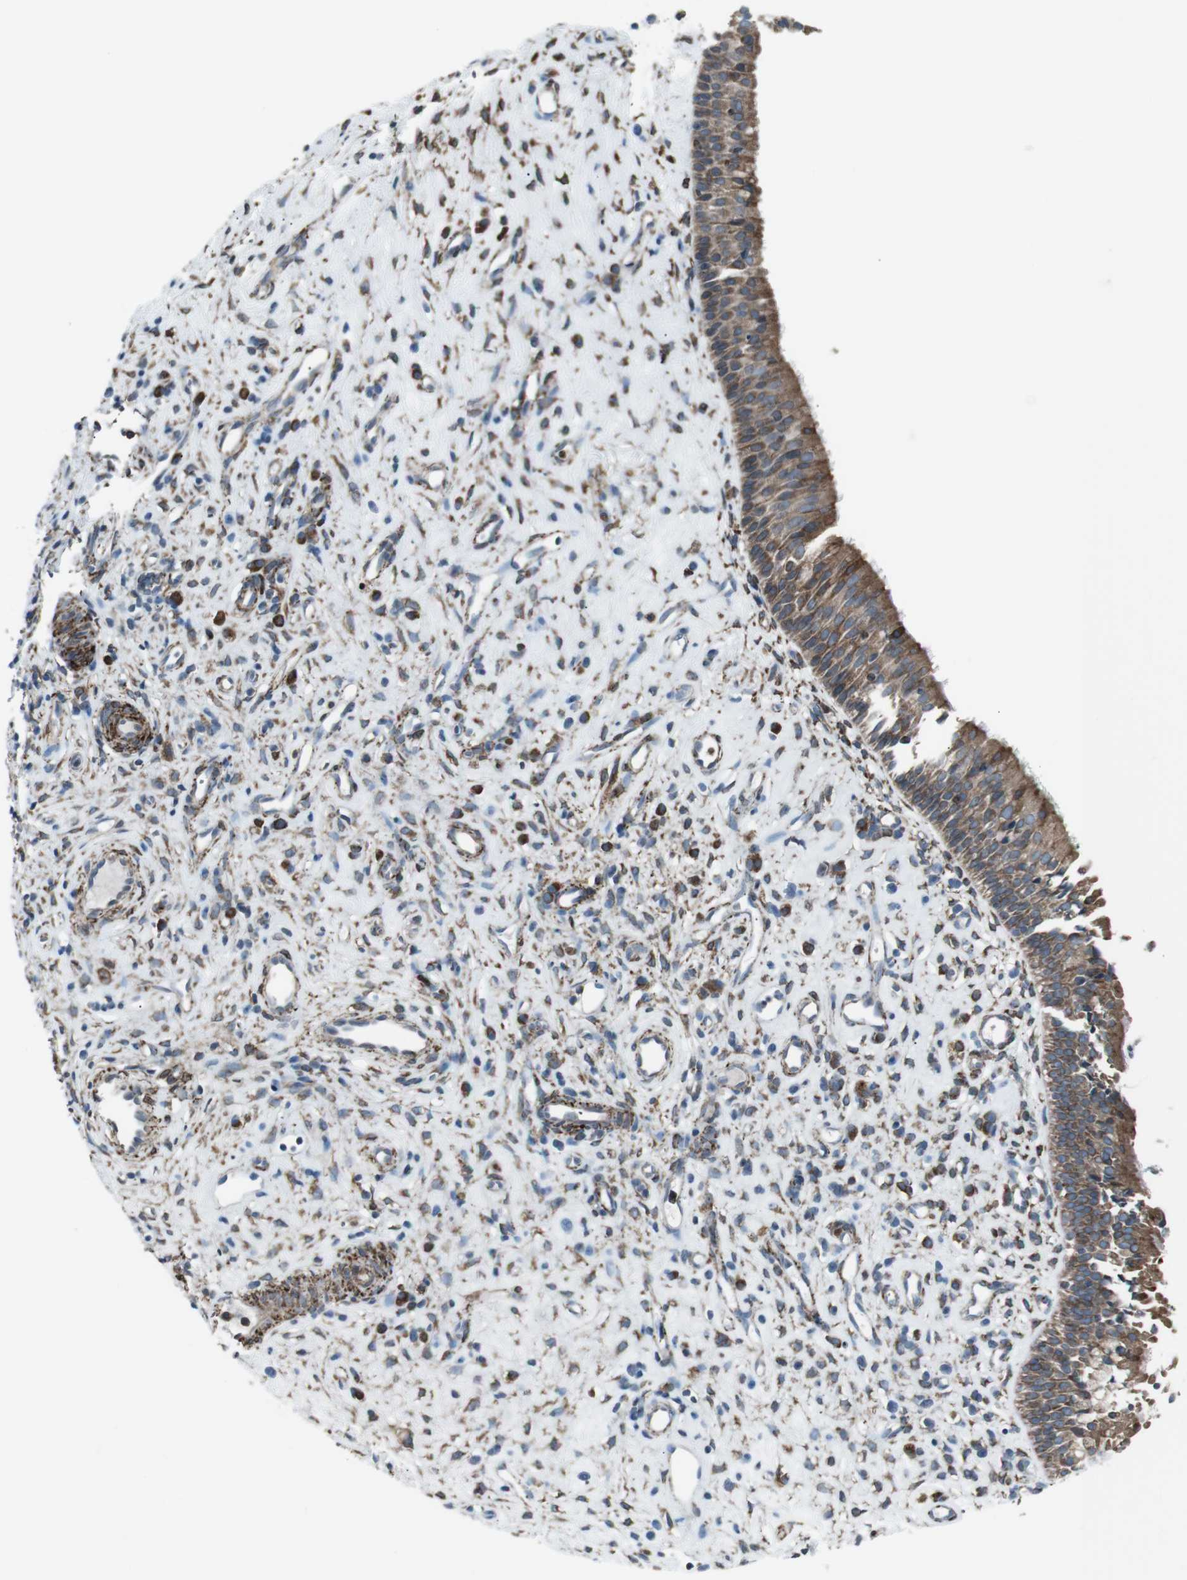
{"staining": {"intensity": "moderate", "quantity": ">75%", "location": "cytoplasmic/membranous"}, "tissue": "nasopharynx", "cell_type": "Respiratory epithelial cells", "image_type": "normal", "snomed": [{"axis": "morphology", "description": "Normal tissue, NOS"}, {"axis": "topography", "description": "Nasopharynx"}], "caption": "Moderate cytoplasmic/membranous positivity is identified in about >75% of respiratory epithelial cells in benign nasopharynx.", "gene": "LNPK", "patient": {"sex": "female", "age": 51}}